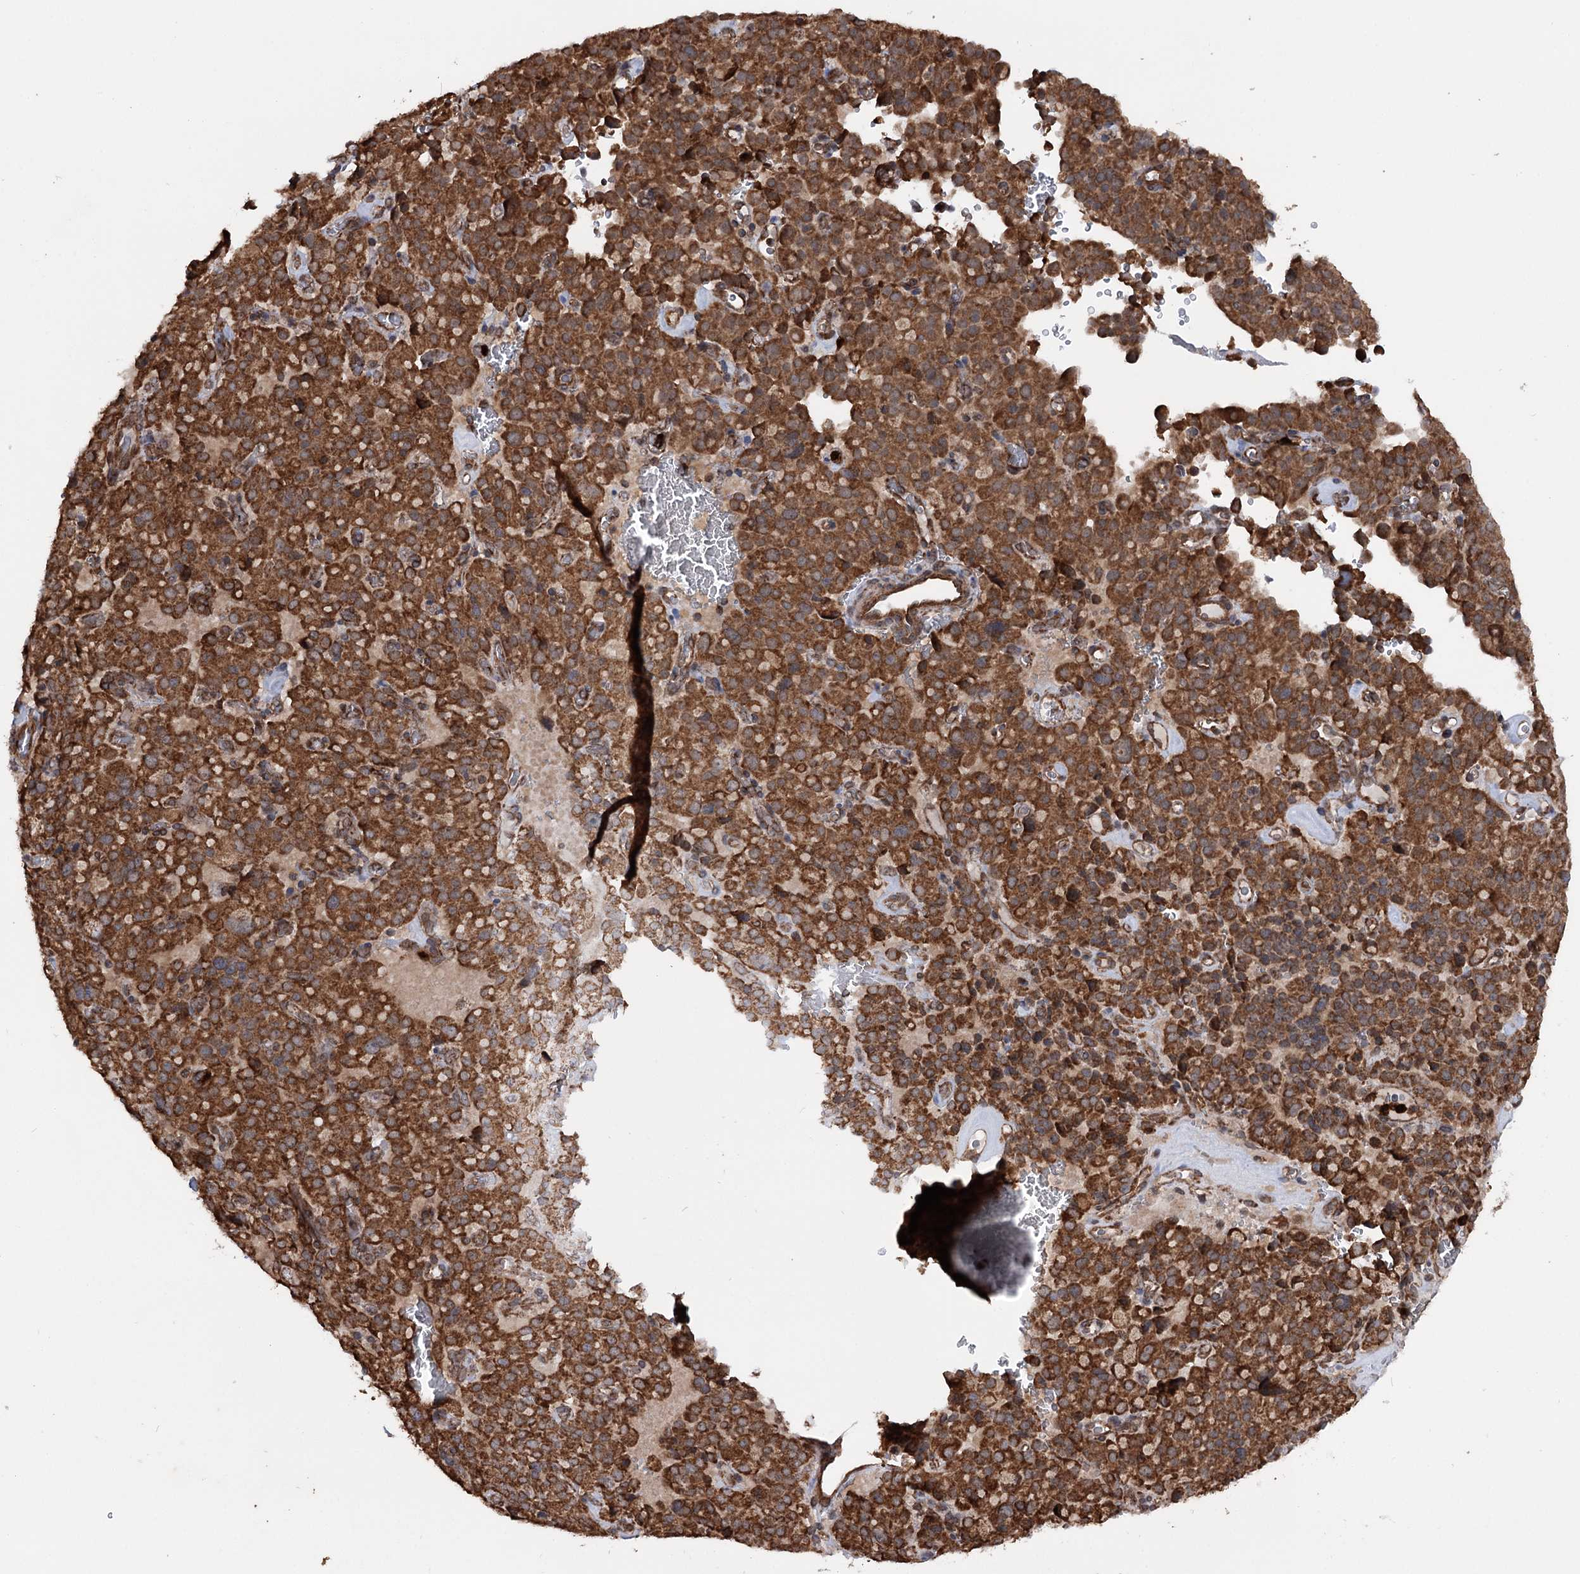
{"staining": {"intensity": "strong", "quantity": ">75%", "location": "cytoplasmic/membranous"}, "tissue": "pancreatic cancer", "cell_type": "Tumor cells", "image_type": "cancer", "snomed": [{"axis": "morphology", "description": "Adenocarcinoma, NOS"}, {"axis": "topography", "description": "Pancreas"}], "caption": "Protein staining demonstrates strong cytoplasmic/membranous expression in approximately >75% of tumor cells in adenocarcinoma (pancreatic). (IHC, brightfield microscopy, high magnification).", "gene": "FGFR1OP2", "patient": {"sex": "male", "age": 65}}